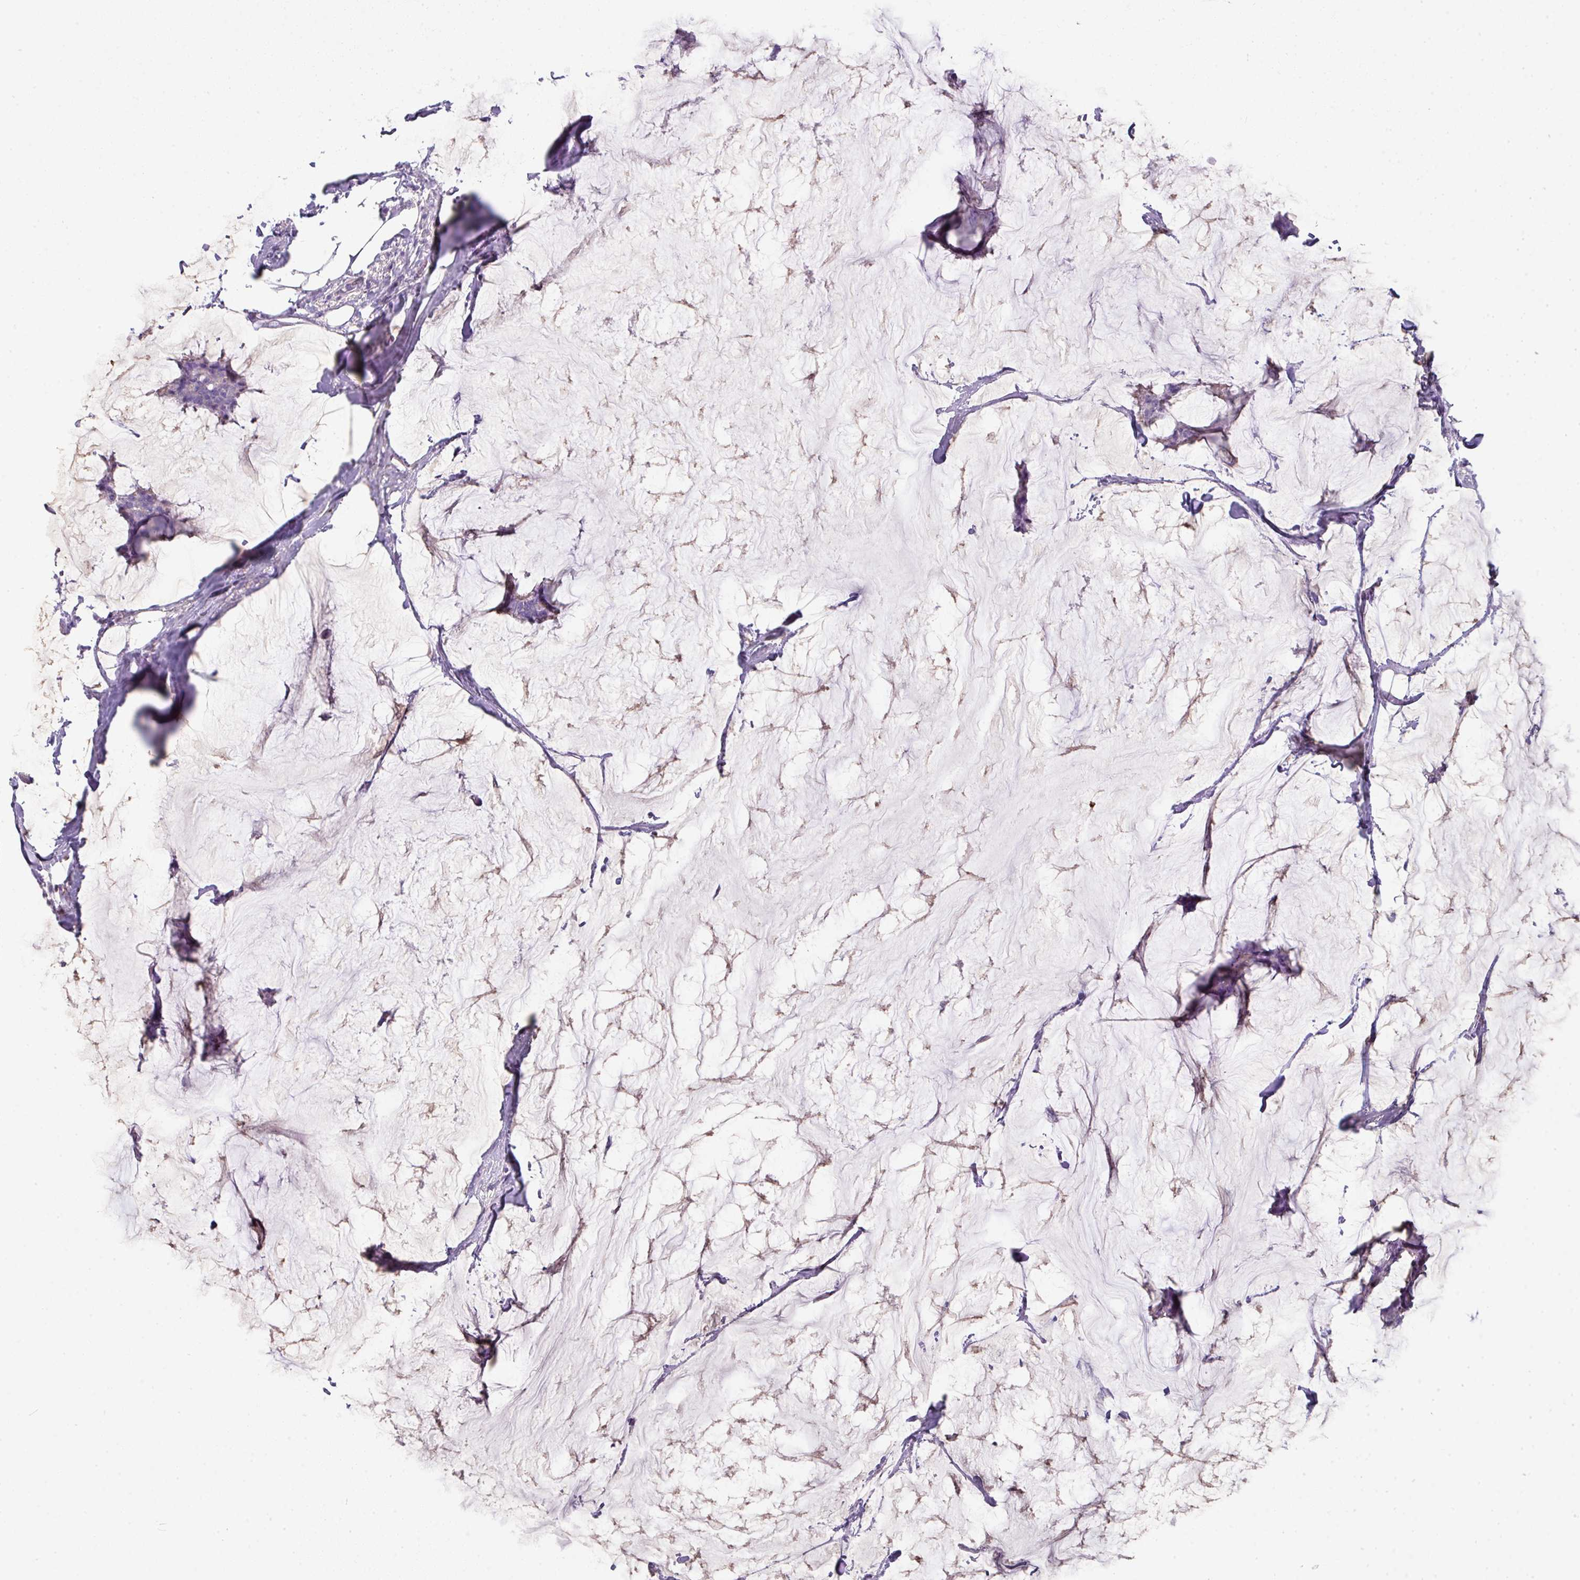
{"staining": {"intensity": "negative", "quantity": "none", "location": "none"}, "tissue": "breast cancer", "cell_type": "Tumor cells", "image_type": "cancer", "snomed": [{"axis": "morphology", "description": "Duct carcinoma"}, {"axis": "topography", "description": "Breast"}], "caption": "The immunohistochemistry photomicrograph has no significant staining in tumor cells of intraductal carcinoma (breast) tissue.", "gene": "GLI4", "patient": {"sex": "female", "age": 93}}